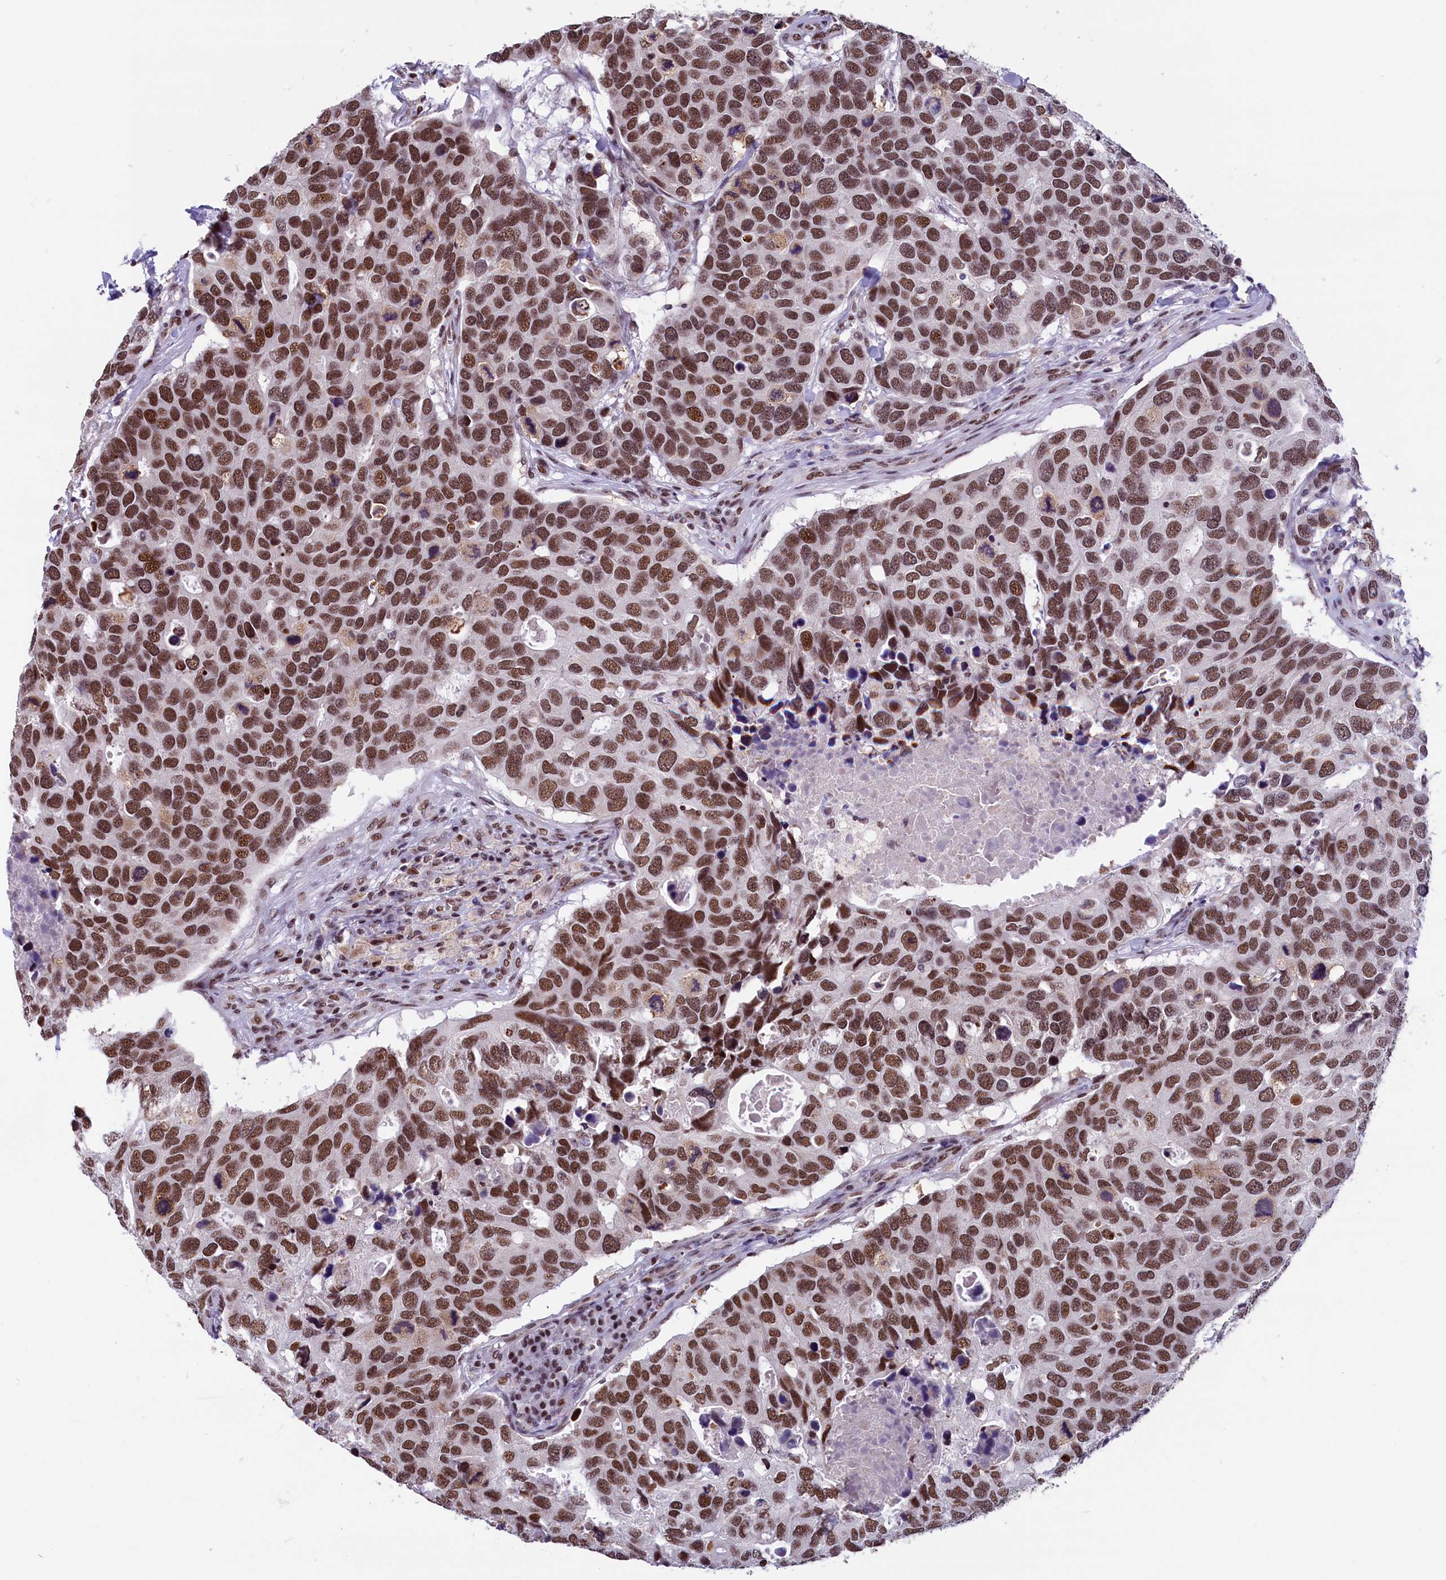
{"staining": {"intensity": "strong", "quantity": ">75%", "location": "nuclear"}, "tissue": "breast cancer", "cell_type": "Tumor cells", "image_type": "cancer", "snomed": [{"axis": "morphology", "description": "Duct carcinoma"}, {"axis": "topography", "description": "Breast"}], "caption": "This is a photomicrograph of IHC staining of breast invasive ductal carcinoma, which shows strong staining in the nuclear of tumor cells.", "gene": "CDYL2", "patient": {"sex": "female", "age": 83}}